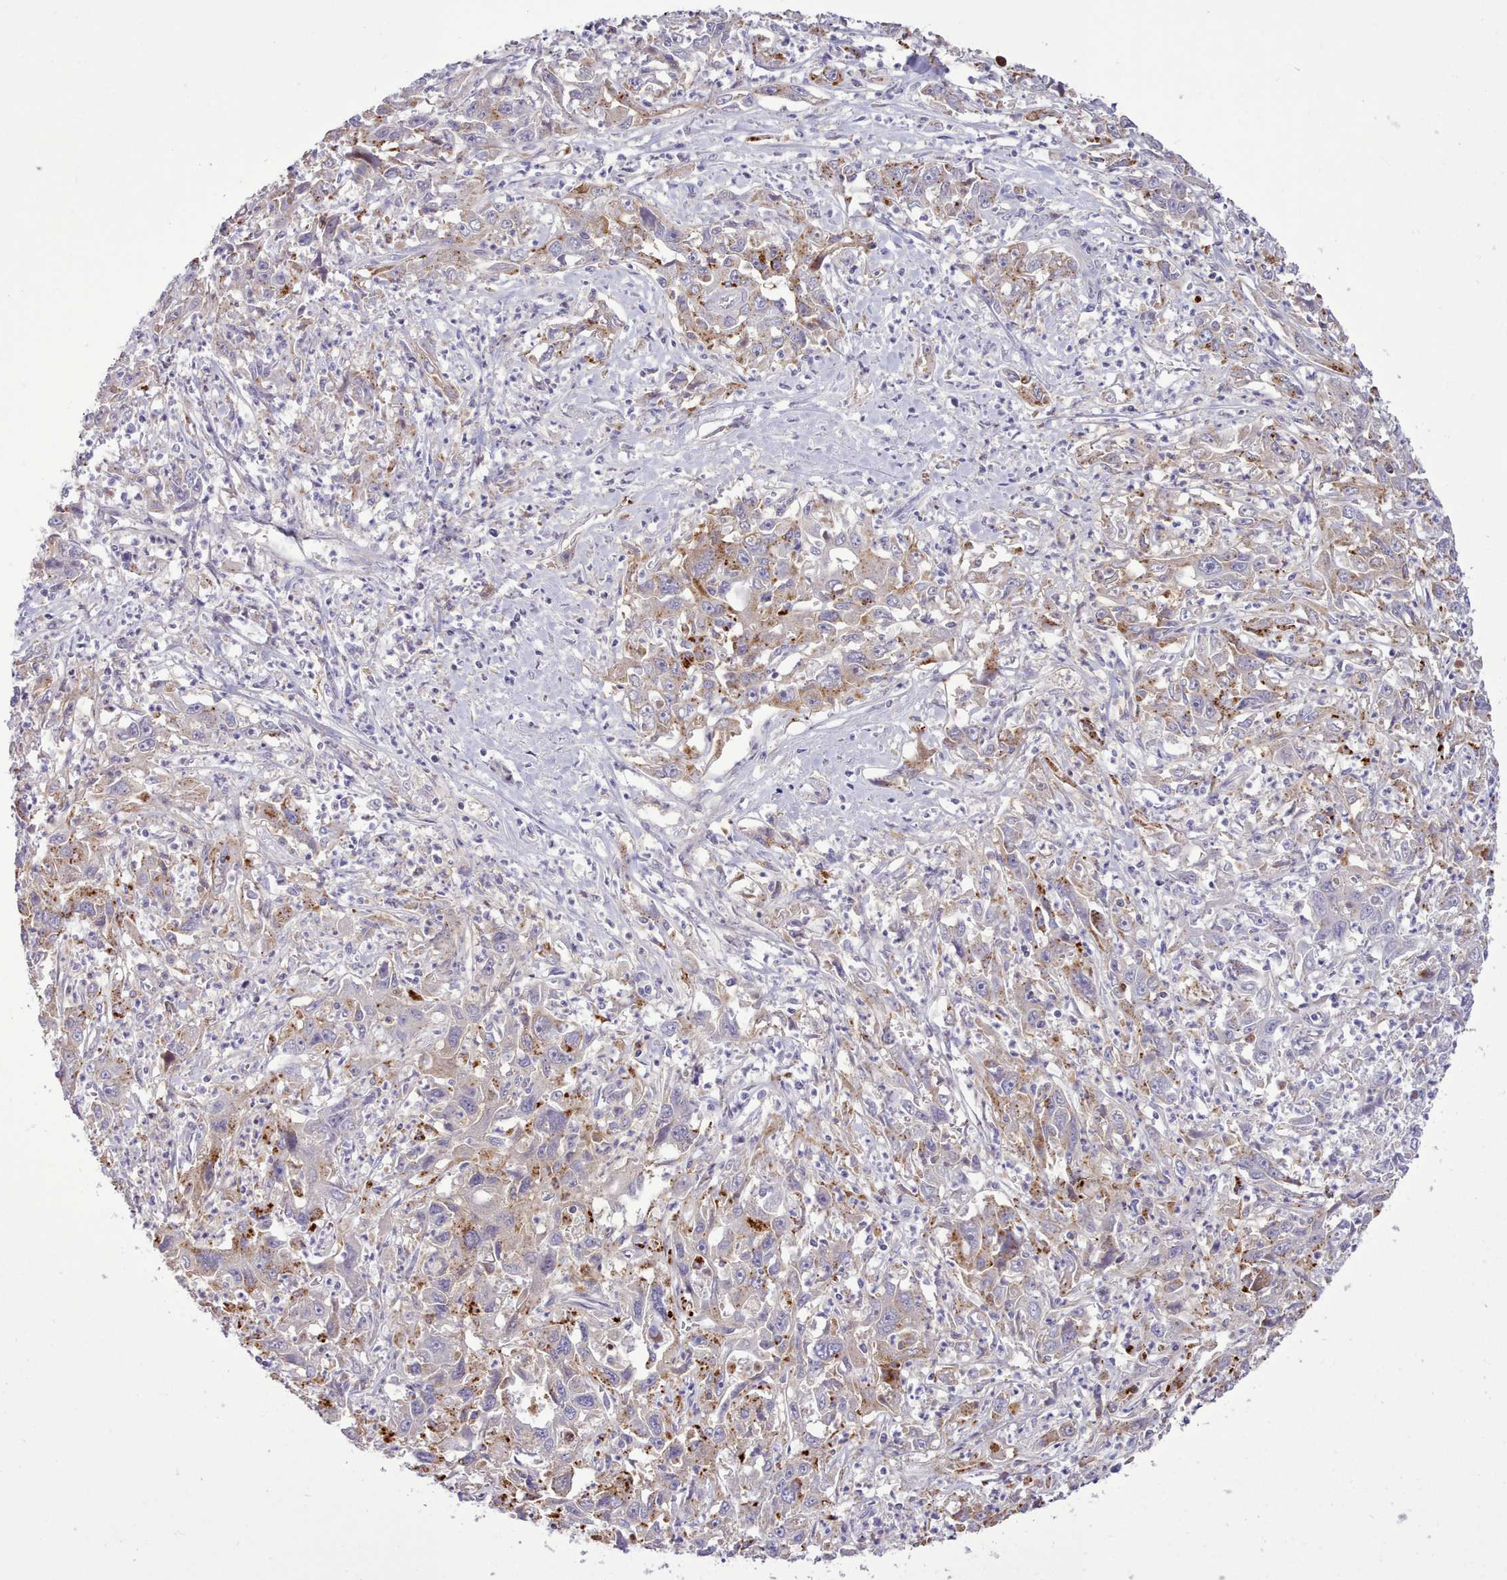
{"staining": {"intensity": "moderate", "quantity": "25%-75%", "location": "cytoplasmic/membranous"}, "tissue": "liver cancer", "cell_type": "Tumor cells", "image_type": "cancer", "snomed": [{"axis": "morphology", "description": "Carcinoma, Hepatocellular, NOS"}, {"axis": "topography", "description": "Liver"}], "caption": "Immunohistochemical staining of human hepatocellular carcinoma (liver) shows moderate cytoplasmic/membranous protein expression in about 25%-75% of tumor cells. The staining was performed using DAB (3,3'-diaminobenzidine) to visualize the protein expression in brown, while the nuclei were stained in blue with hematoxylin (Magnification: 20x).", "gene": "SRD5A1", "patient": {"sex": "male", "age": 63}}